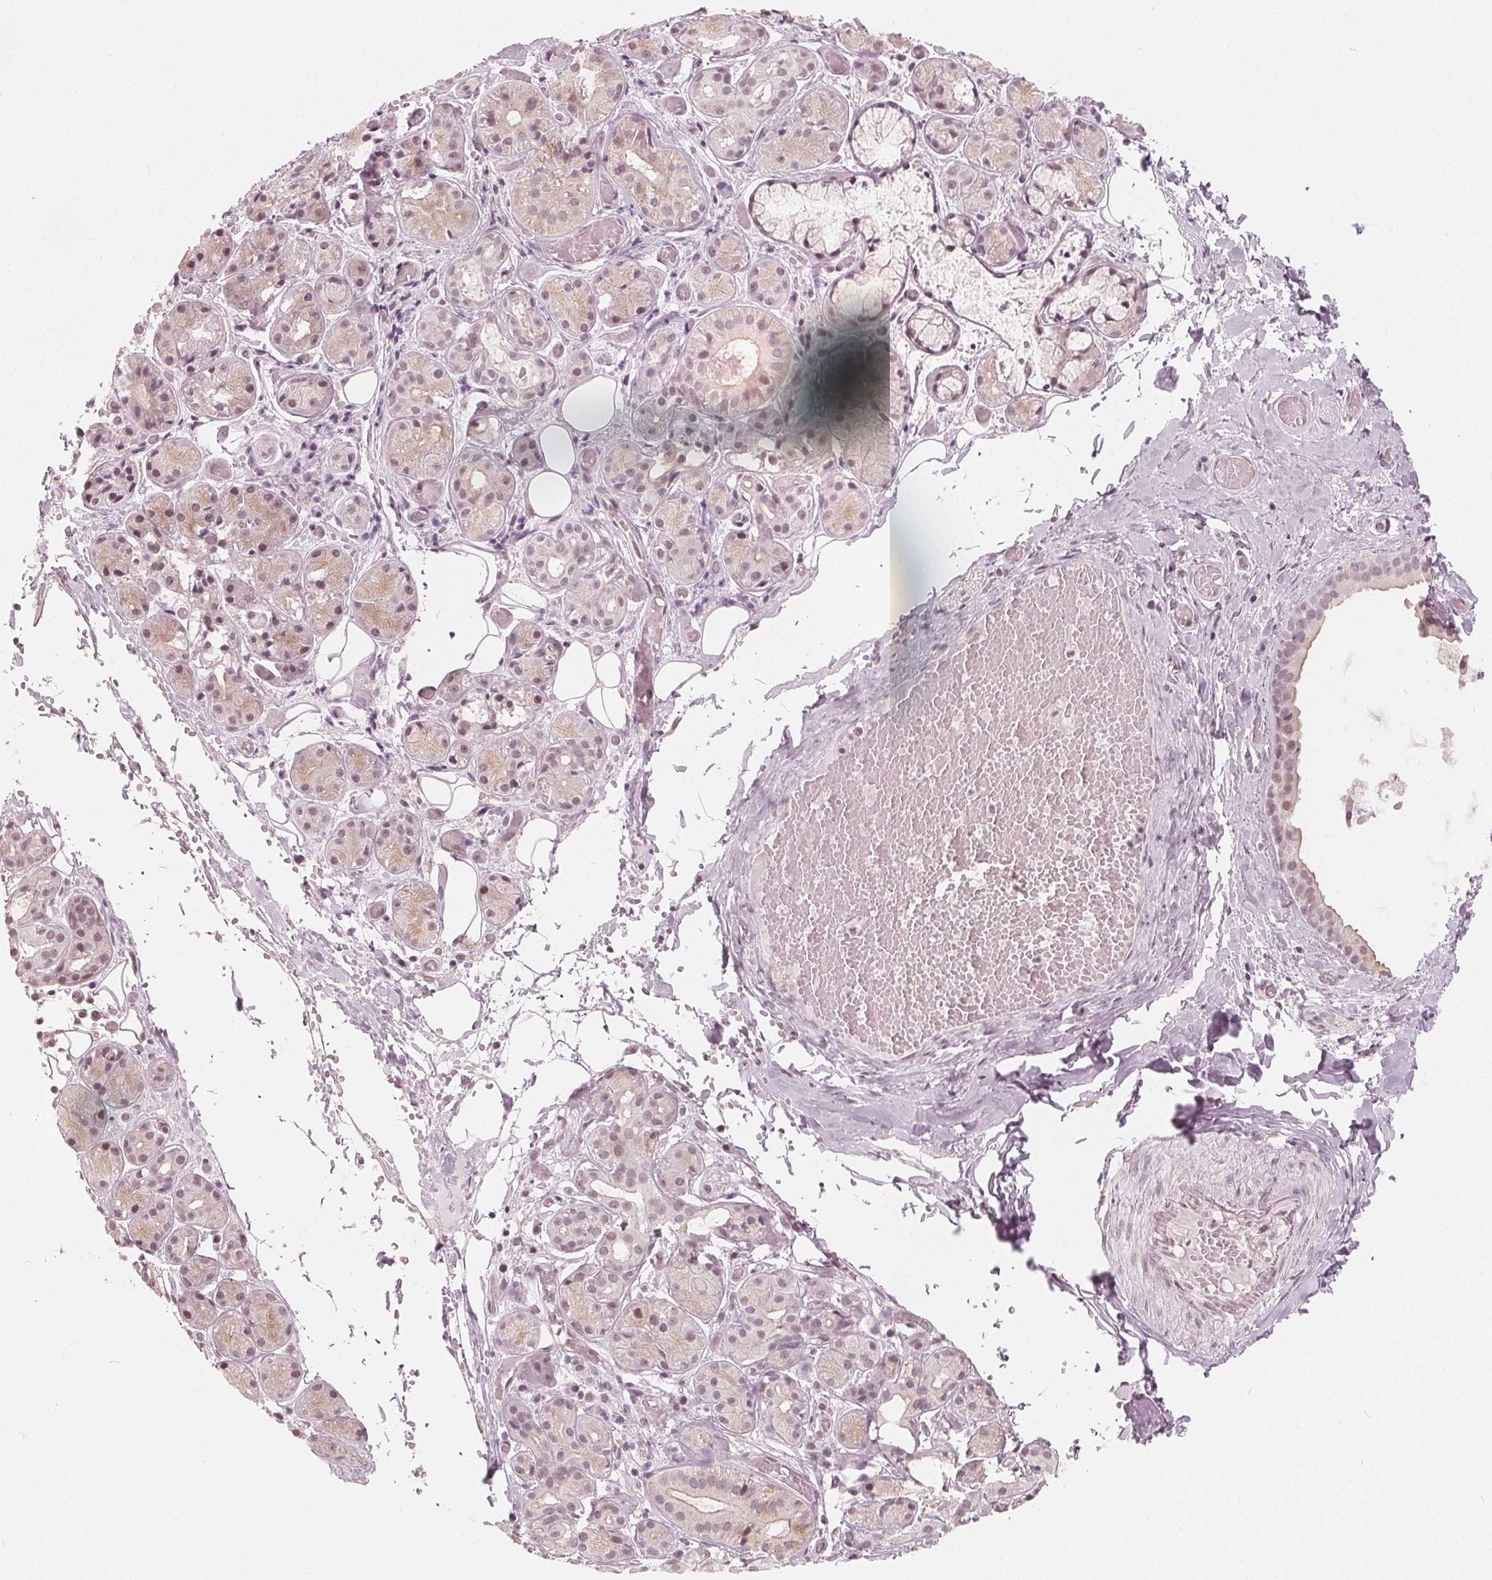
{"staining": {"intensity": "weak", "quantity": "25%-75%", "location": "cytoplasmic/membranous,nuclear"}, "tissue": "salivary gland", "cell_type": "Glandular cells", "image_type": "normal", "snomed": [{"axis": "morphology", "description": "Normal tissue, NOS"}, {"axis": "topography", "description": "Salivary gland"}, {"axis": "topography", "description": "Peripheral nerve tissue"}], "caption": "IHC of normal salivary gland reveals low levels of weak cytoplasmic/membranous,nuclear staining in approximately 25%-75% of glandular cells.", "gene": "NUP210L", "patient": {"sex": "male", "age": 71}}